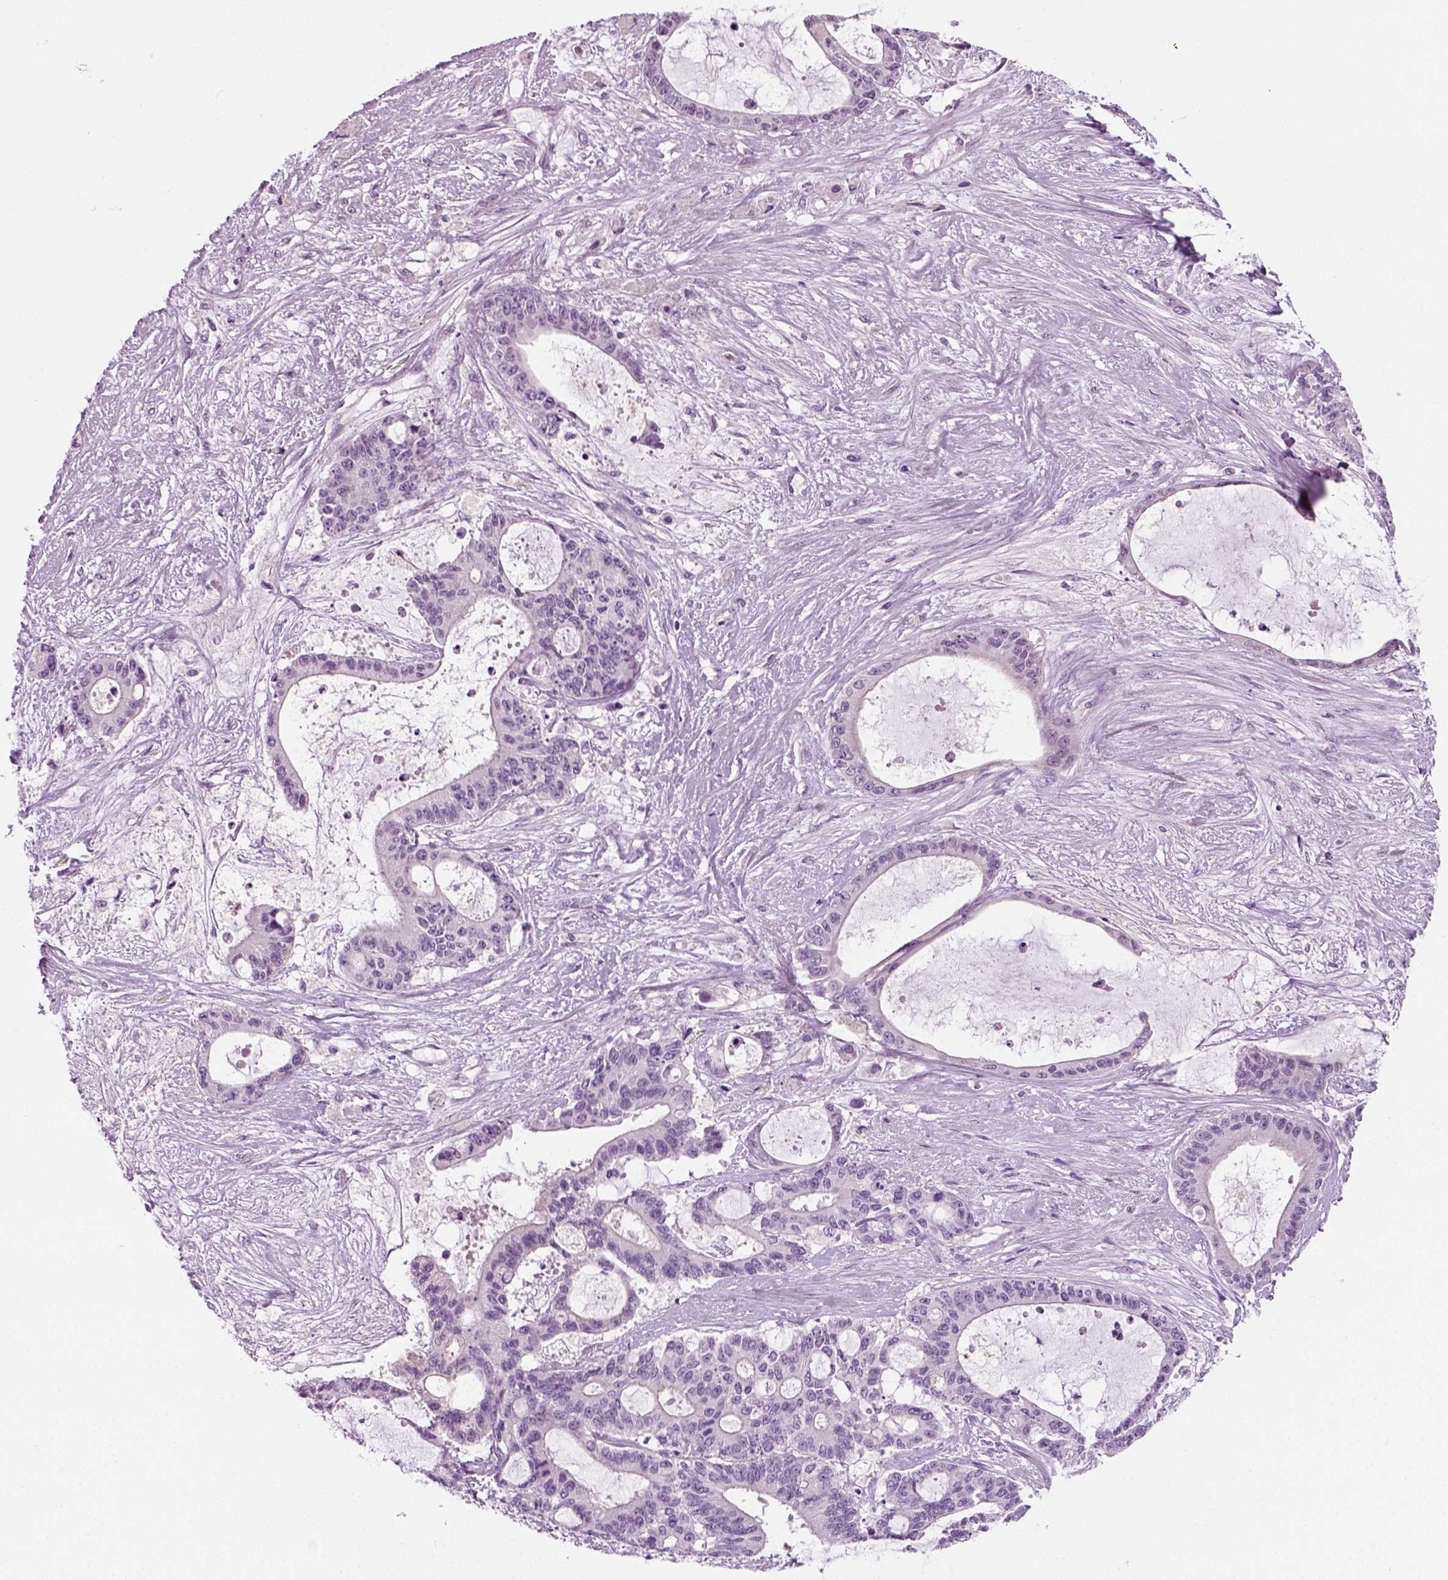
{"staining": {"intensity": "negative", "quantity": "none", "location": "none"}, "tissue": "liver cancer", "cell_type": "Tumor cells", "image_type": "cancer", "snomed": [{"axis": "morphology", "description": "Normal tissue, NOS"}, {"axis": "morphology", "description": "Cholangiocarcinoma"}, {"axis": "topography", "description": "Liver"}, {"axis": "topography", "description": "Peripheral nerve tissue"}], "caption": "The image displays no staining of tumor cells in cholangiocarcinoma (liver).", "gene": "SPATA31E1", "patient": {"sex": "female", "age": 73}}